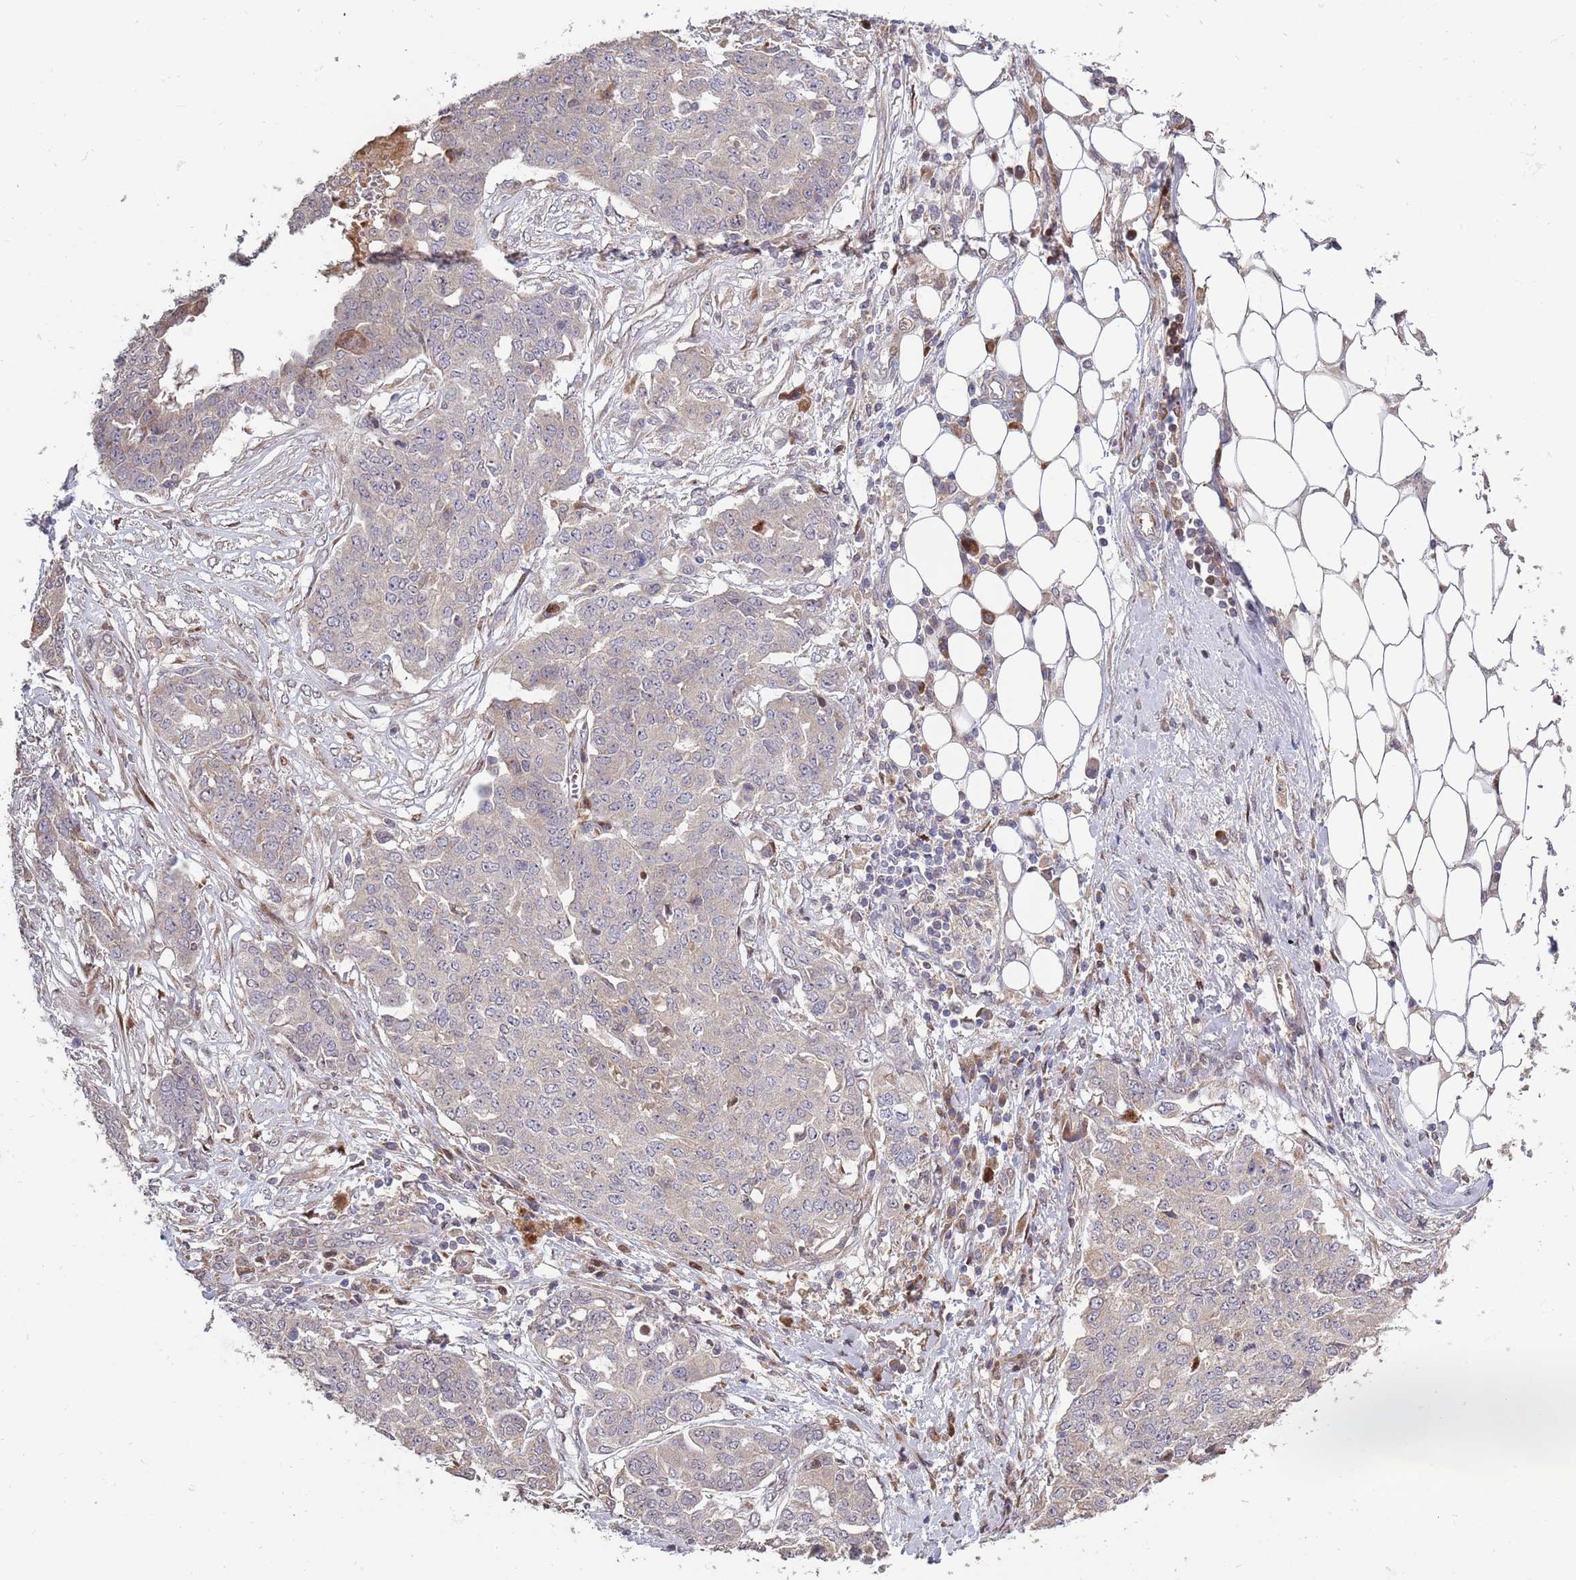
{"staining": {"intensity": "negative", "quantity": "none", "location": "none"}, "tissue": "ovarian cancer", "cell_type": "Tumor cells", "image_type": "cancer", "snomed": [{"axis": "morphology", "description": "Cystadenocarcinoma, serous, NOS"}, {"axis": "topography", "description": "Soft tissue"}, {"axis": "topography", "description": "Ovary"}], "caption": "IHC image of human ovarian serous cystadenocarcinoma stained for a protein (brown), which displays no staining in tumor cells. Brightfield microscopy of IHC stained with DAB (brown) and hematoxylin (blue), captured at high magnification.", "gene": "SYNDIG1L", "patient": {"sex": "female", "age": 57}}